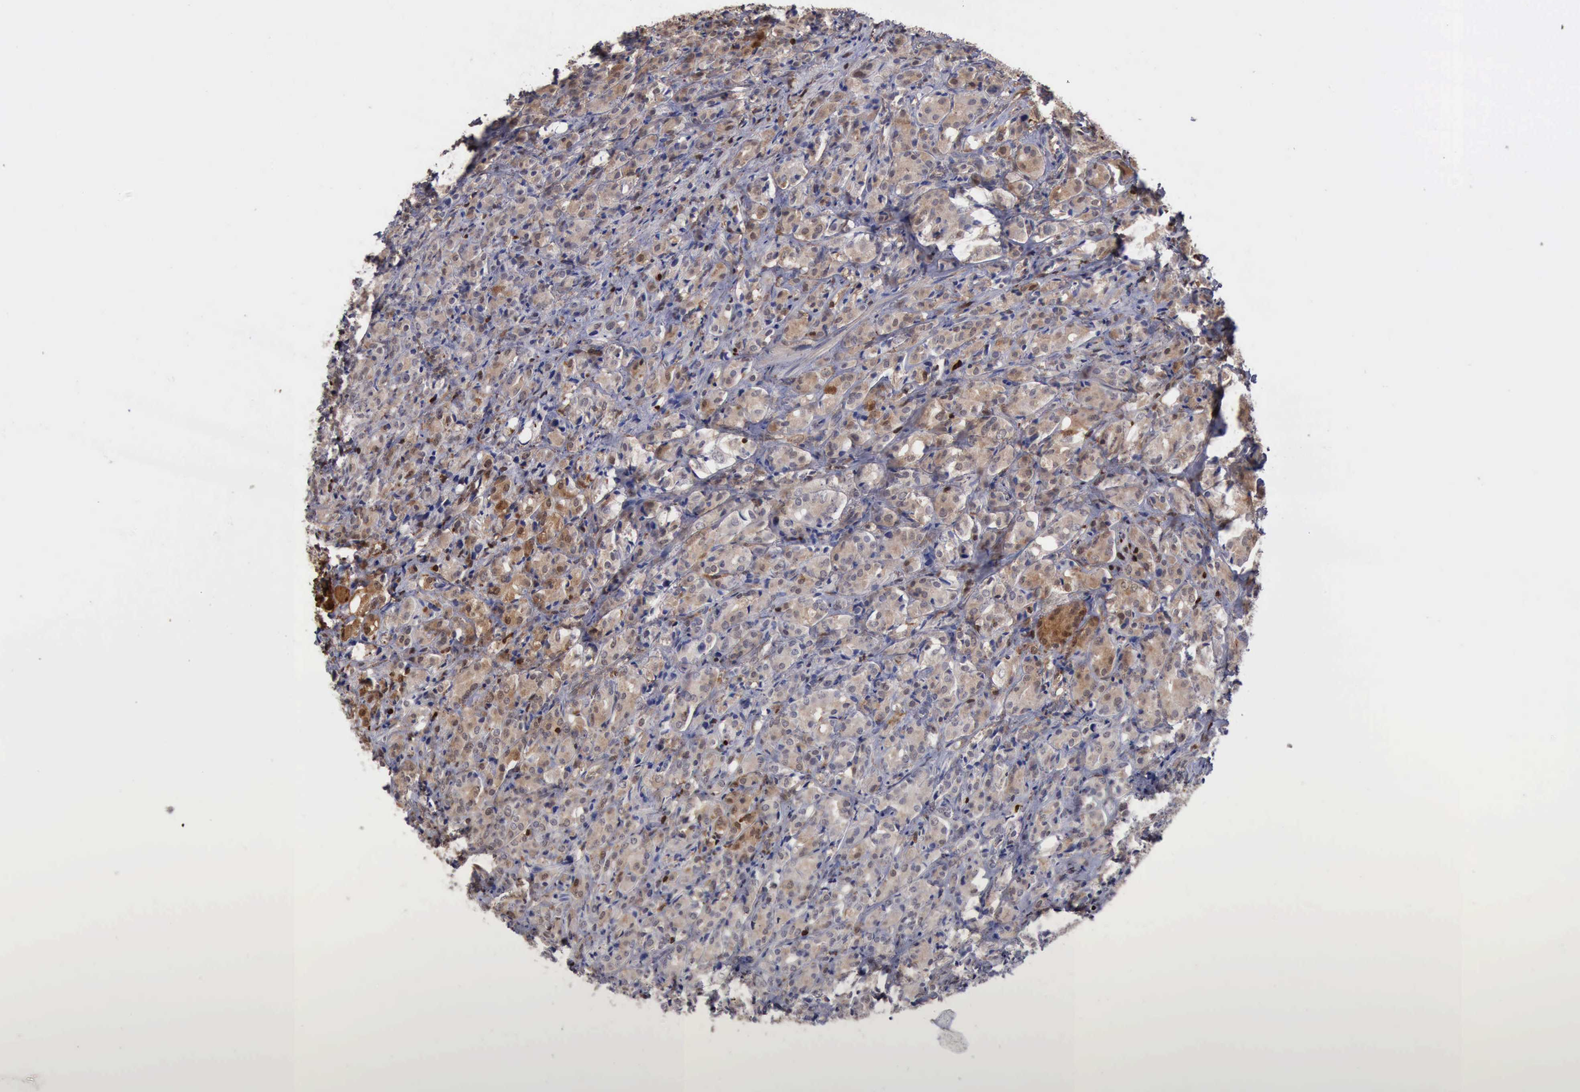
{"staining": {"intensity": "weak", "quantity": "25%-75%", "location": "cytoplasmic/membranous,nuclear"}, "tissue": "prostate cancer", "cell_type": "Tumor cells", "image_type": "cancer", "snomed": [{"axis": "morphology", "description": "Adenocarcinoma, High grade"}, {"axis": "topography", "description": "Prostate"}], "caption": "Immunohistochemical staining of human adenocarcinoma (high-grade) (prostate) demonstrates weak cytoplasmic/membranous and nuclear protein positivity in approximately 25%-75% of tumor cells.", "gene": "STAT1", "patient": {"sex": "male", "age": 68}}